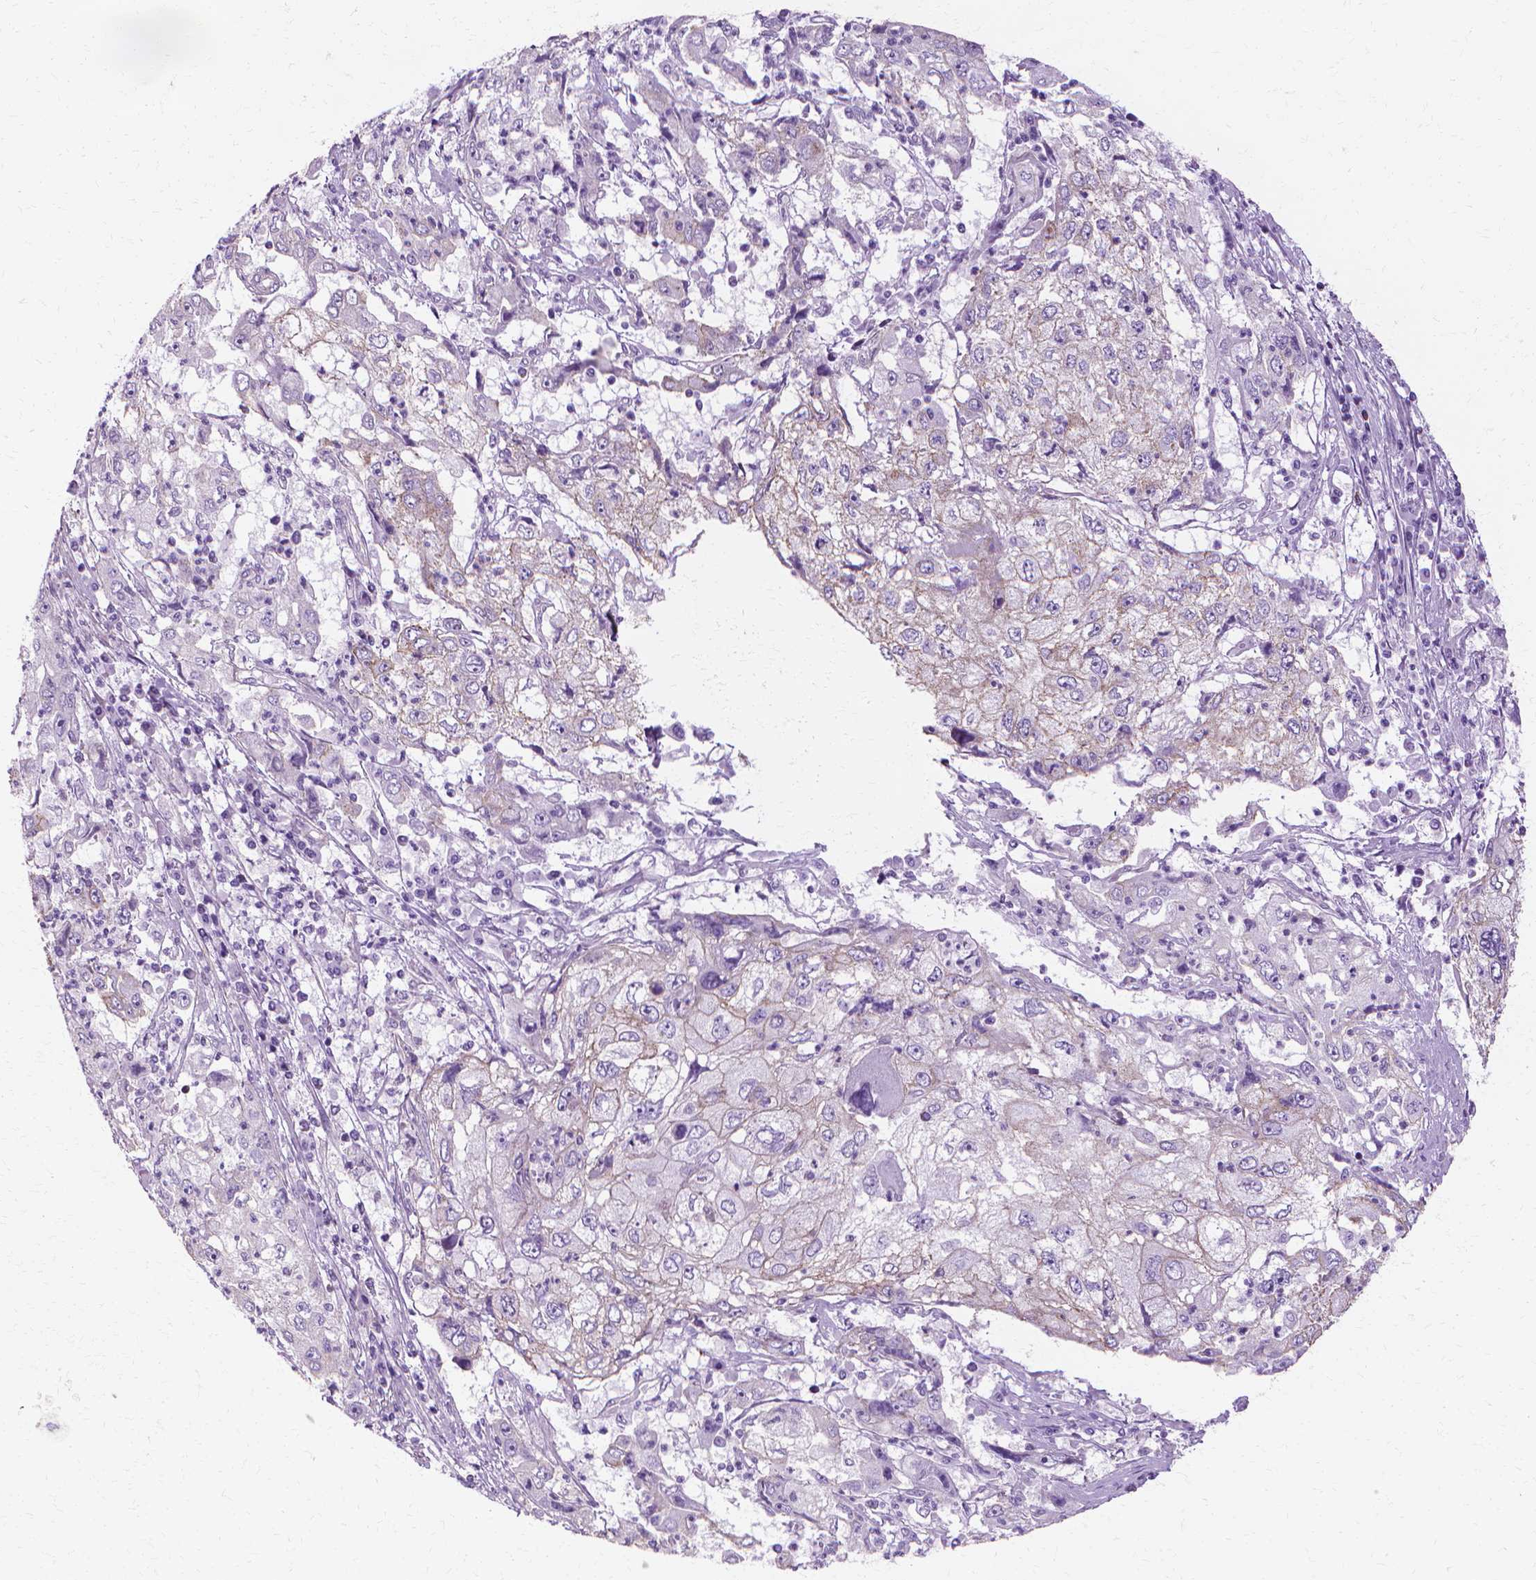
{"staining": {"intensity": "negative", "quantity": "none", "location": "none"}, "tissue": "cervical cancer", "cell_type": "Tumor cells", "image_type": "cancer", "snomed": [{"axis": "morphology", "description": "Squamous cell carcinoma, NOS"}, {"axis": "topography", "description": "Cervix"}], "caption": "The immunohistochemistry (IHC) histopathology image has no significant staining in tumor cells of cervical squamous cell carcinoma tissue.", "gene": "CFAP157", "patient": {"sex": "female", "age": 36}}